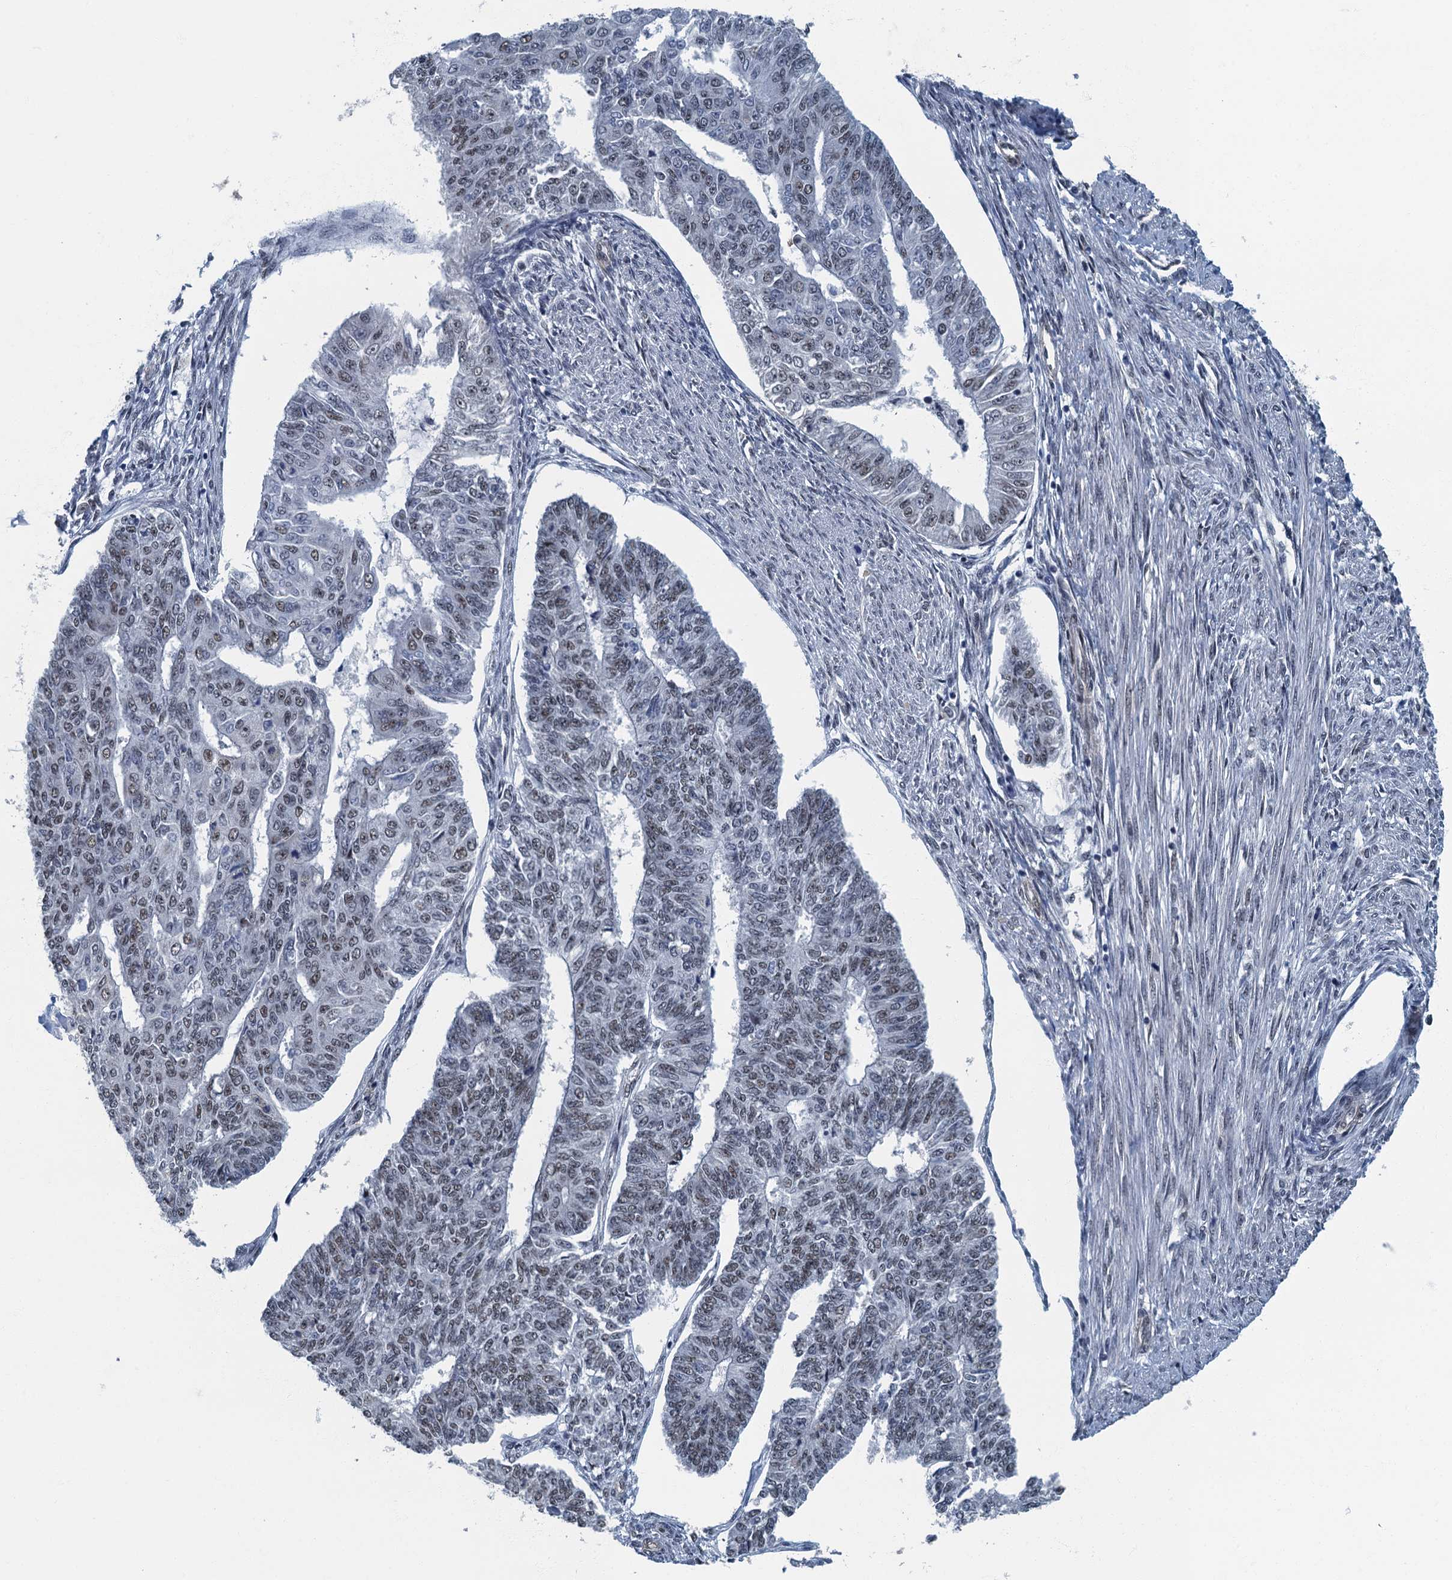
{"staining": {"intensity": "weak", "quantity": "25%-75%", "location": "nuclear"}, "tissue": "endometrial cancer", "cell_type": "Tumor cells", "image_type": "cancer", "snomed": [{"axis": "morphology", "description": "Adenocarcinoma, NOS"}, {"axis": "topography", "description": "Endometrium"}], "caption": "Endometrial cancer stained with a brown dye reveals weak nuclear positive positivity in approximately 25%-75% of tumor cells.", "gene": "GADL1", "patient": {"sex": "female", "age": 32}}